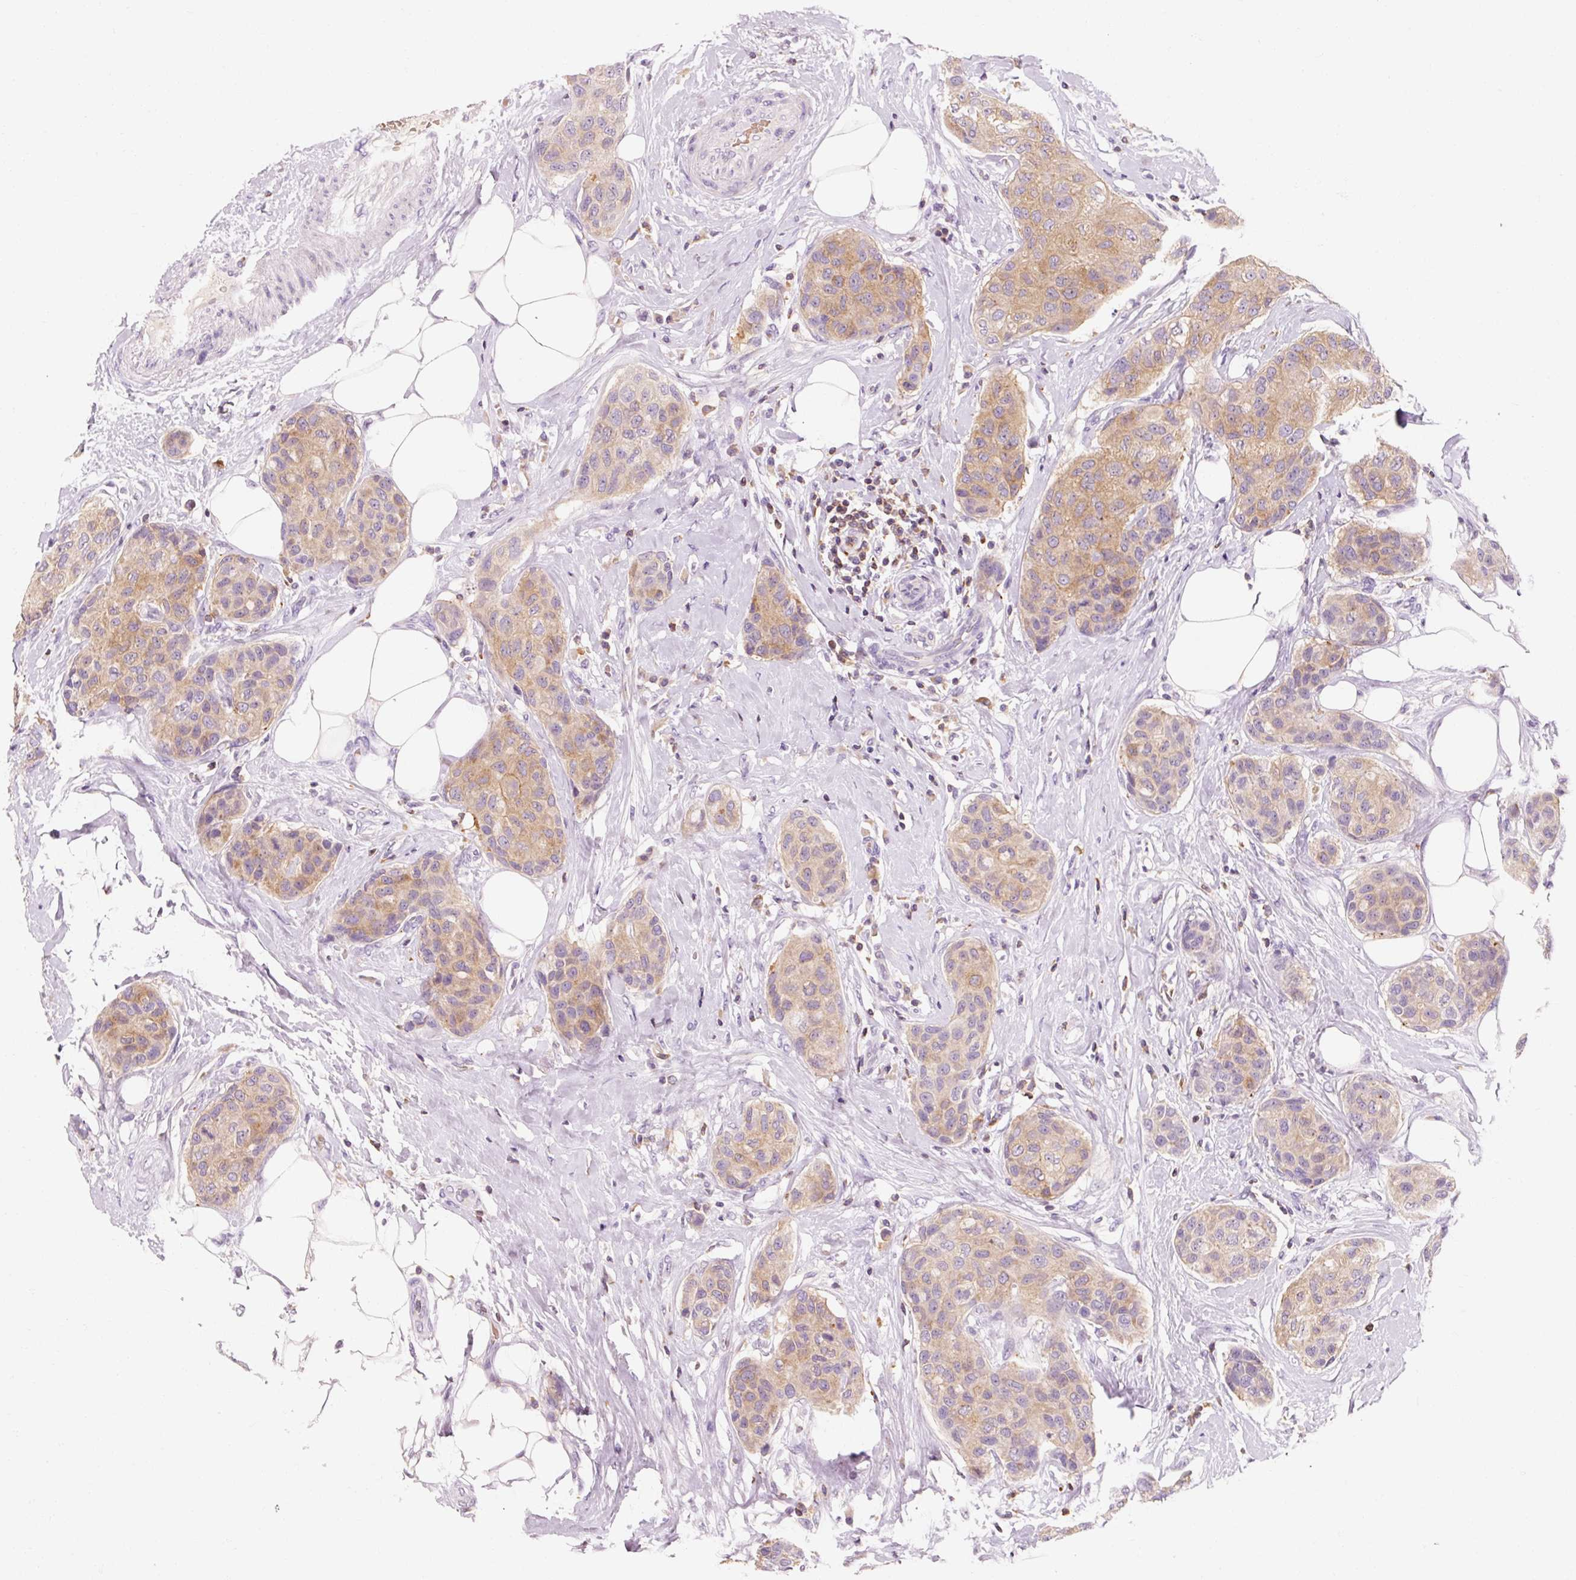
{"staining": {"intensity": "moderate", "quantity": "25%-75%", "location": "cytoplasmic/membranous"}, "tissue": "breast cancer", "cell_type": "Tumor cells", "image_type": "cancer", "snomed": [{"axis": "morphology", "description": "Duct carcinoma"}, {"axis": "topography", "description": "Breast"}, {"axis": "topography", "description": "Lymph node"}], "caption": "Protein staining of breast intraductal carcinoma tissue displays moderate cytoplasmic/membranous expression in approximately 25%-75% of tumor cells.", "gene": "OR8K1", "patient": {"sex": "female", "age": 80}}